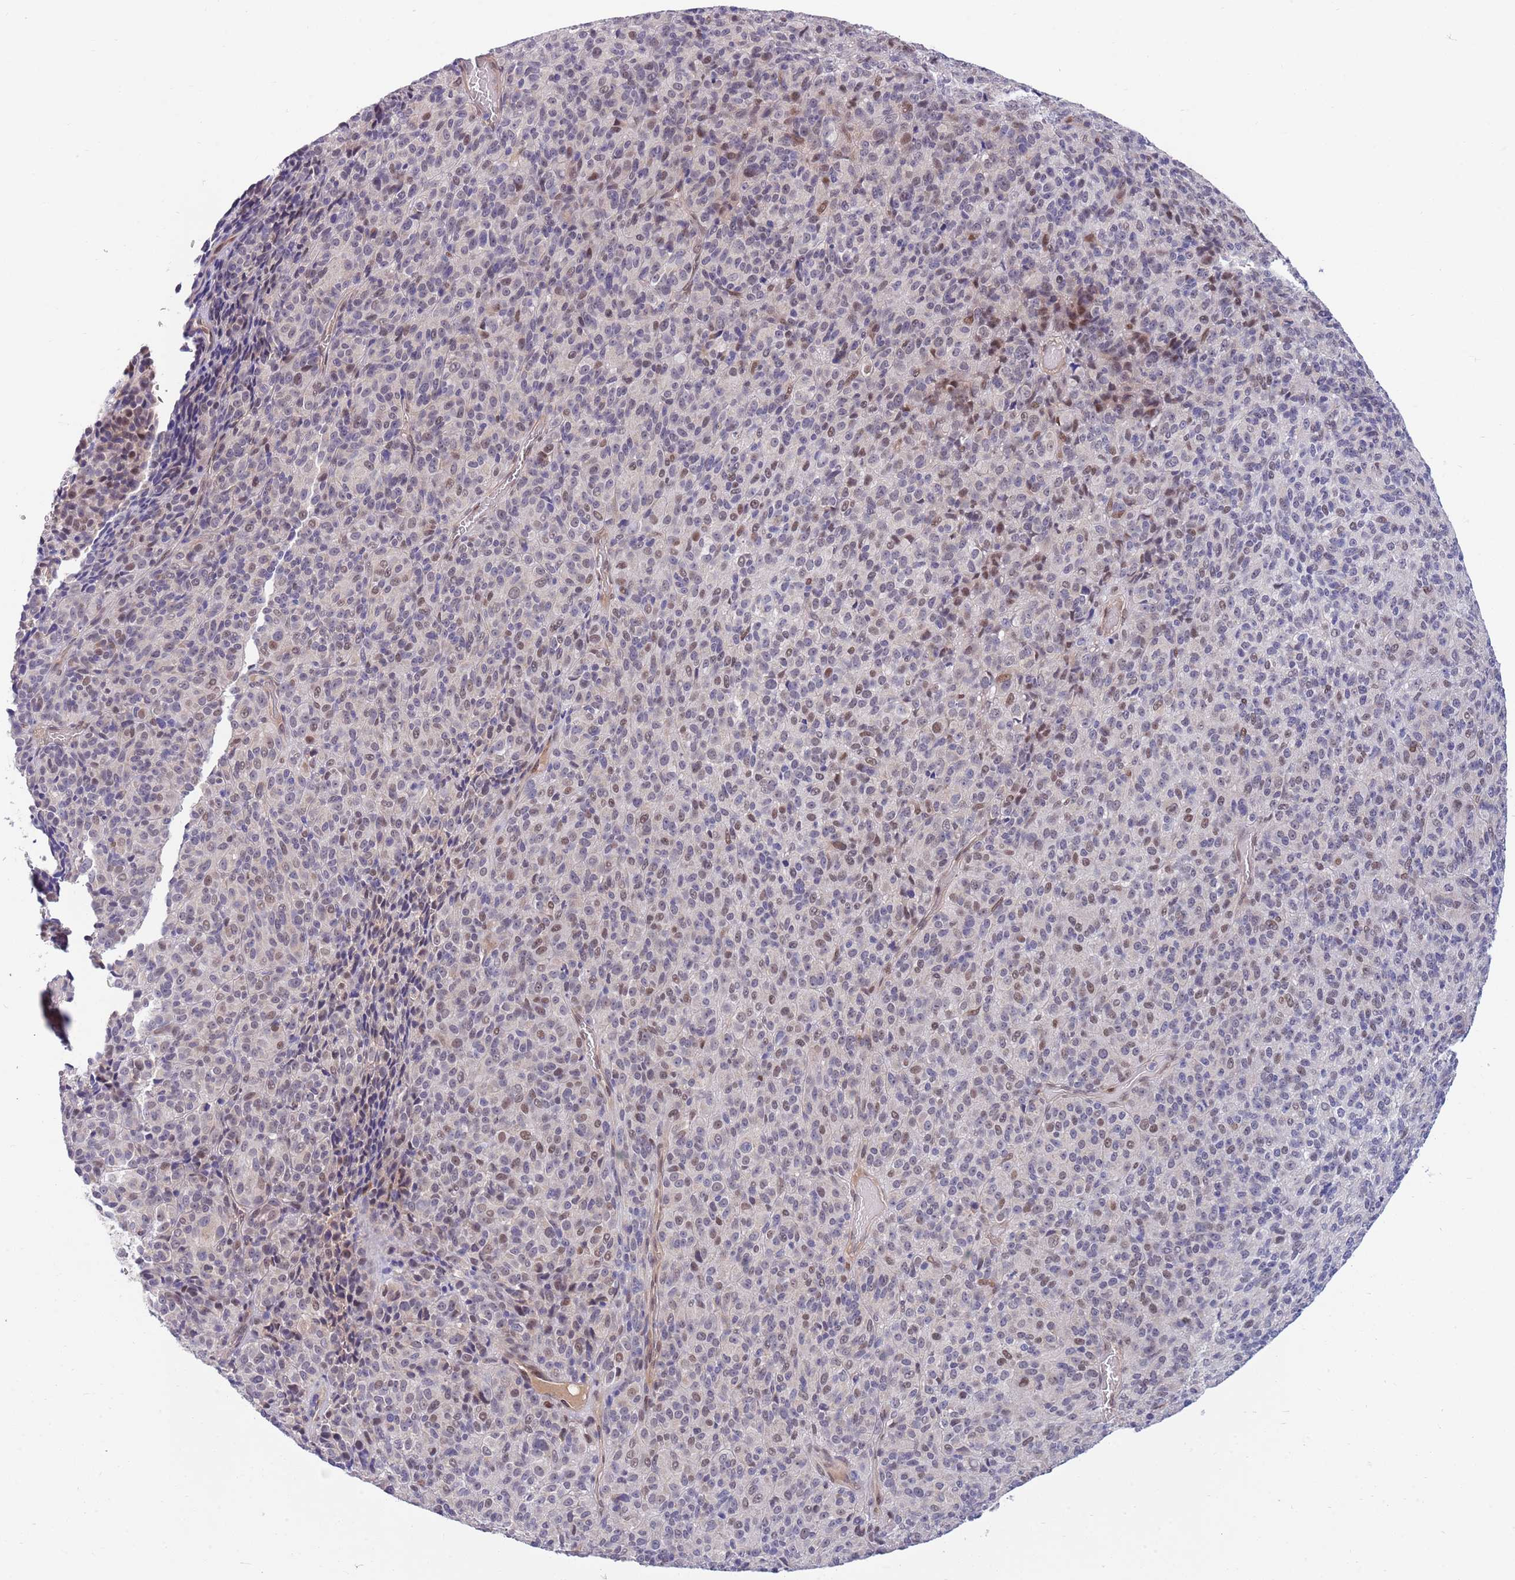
{"staining": {"intensity": "moderate", "quantity": "25%-75%", "location": "nuclear"}, "tissue": "melanoma", "cell_type": "Tumor cells", "image_type": "cancer", "snomed": [{"axis": "morphology", "description": "Malignant melanoma, Metastatic site"}, {"axis": "topography", "description": "Brain"}], "caption": "This is a micrograph of immunohistochemistry staining of malignant melanoma (metastatic site), which shows moderate positivity in the nuclear of tumor cells.", "gene": "NLRP6", "patient": {"sex": "female", "age": 56}}